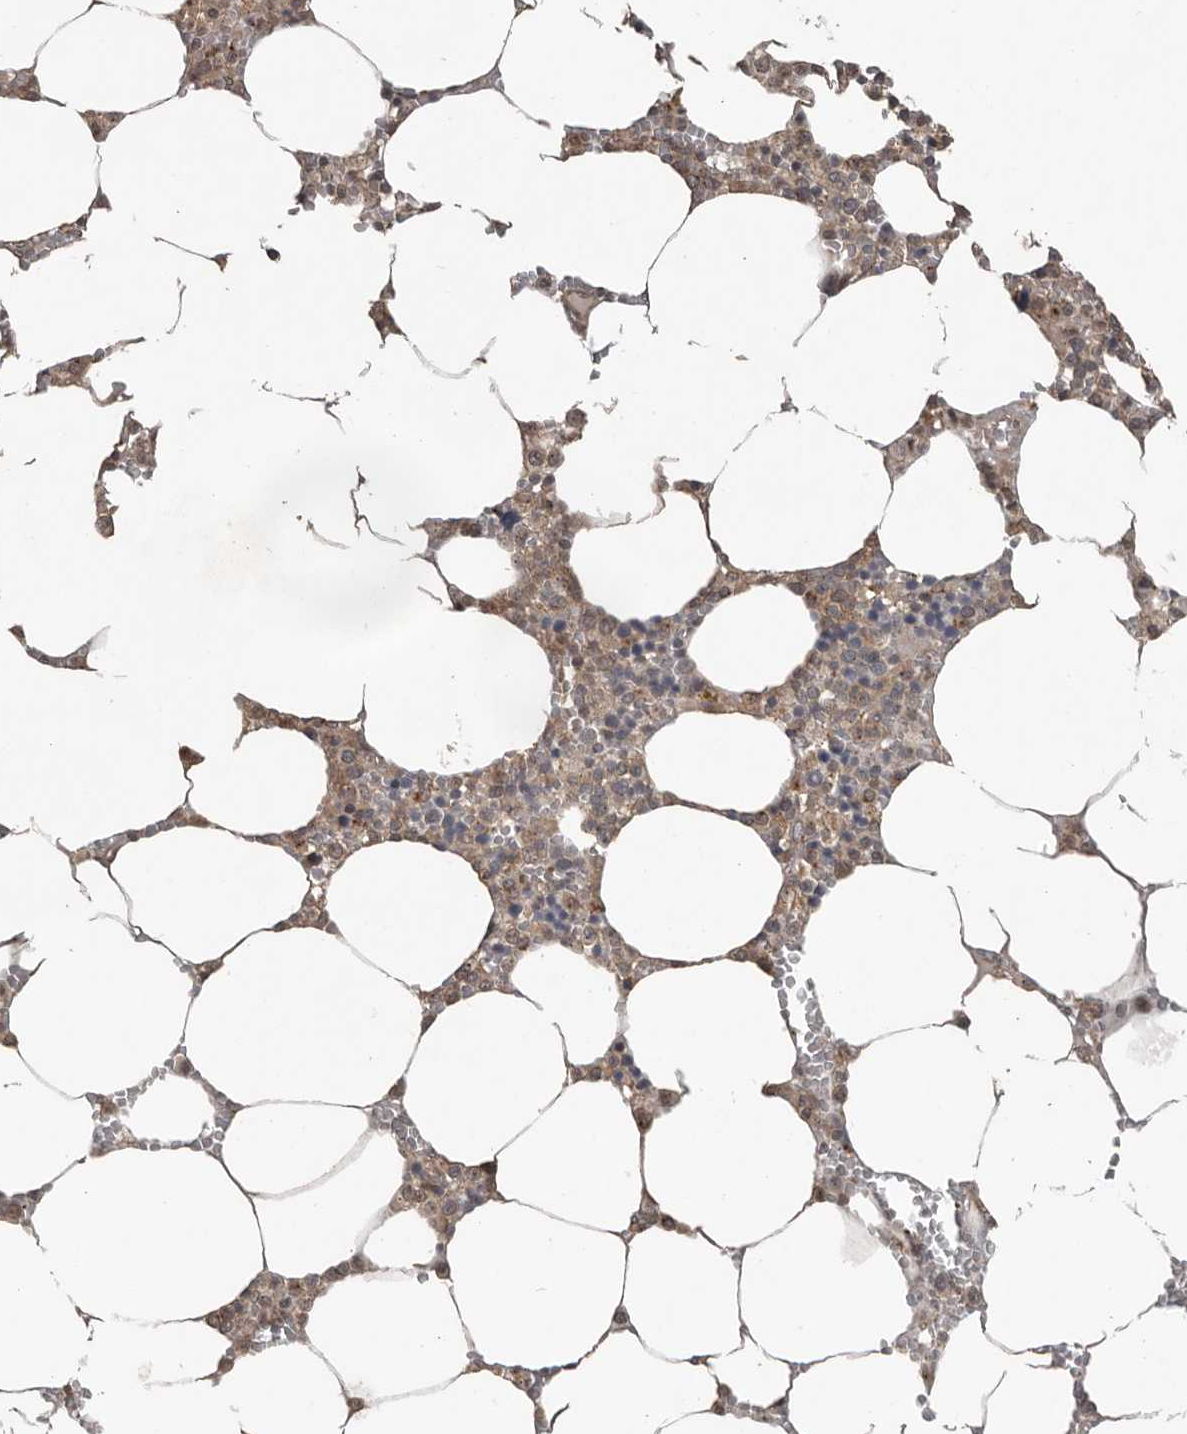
{"staining": {"intensity": "moderate", "quantity": "25%-75%", "location": "cytoplasmic/membranous"}, "tissue": "bone marrow", "cell_type": "Hematopoietic cells", "image_type": "normal", "snomed": [{"axis": "morphology", "description": "Normal tissue, NOS"}, {"axis": "topography", "description": "Bone marrow"}], "caption": "Hematopoietic cells exhibit moderate cytoplasmic/membranous expression in approximately 25%-75% of cells in unremarkable bone marrow.", "gene": "CEP350", "patient": {"sex": "male", "age": 70}}